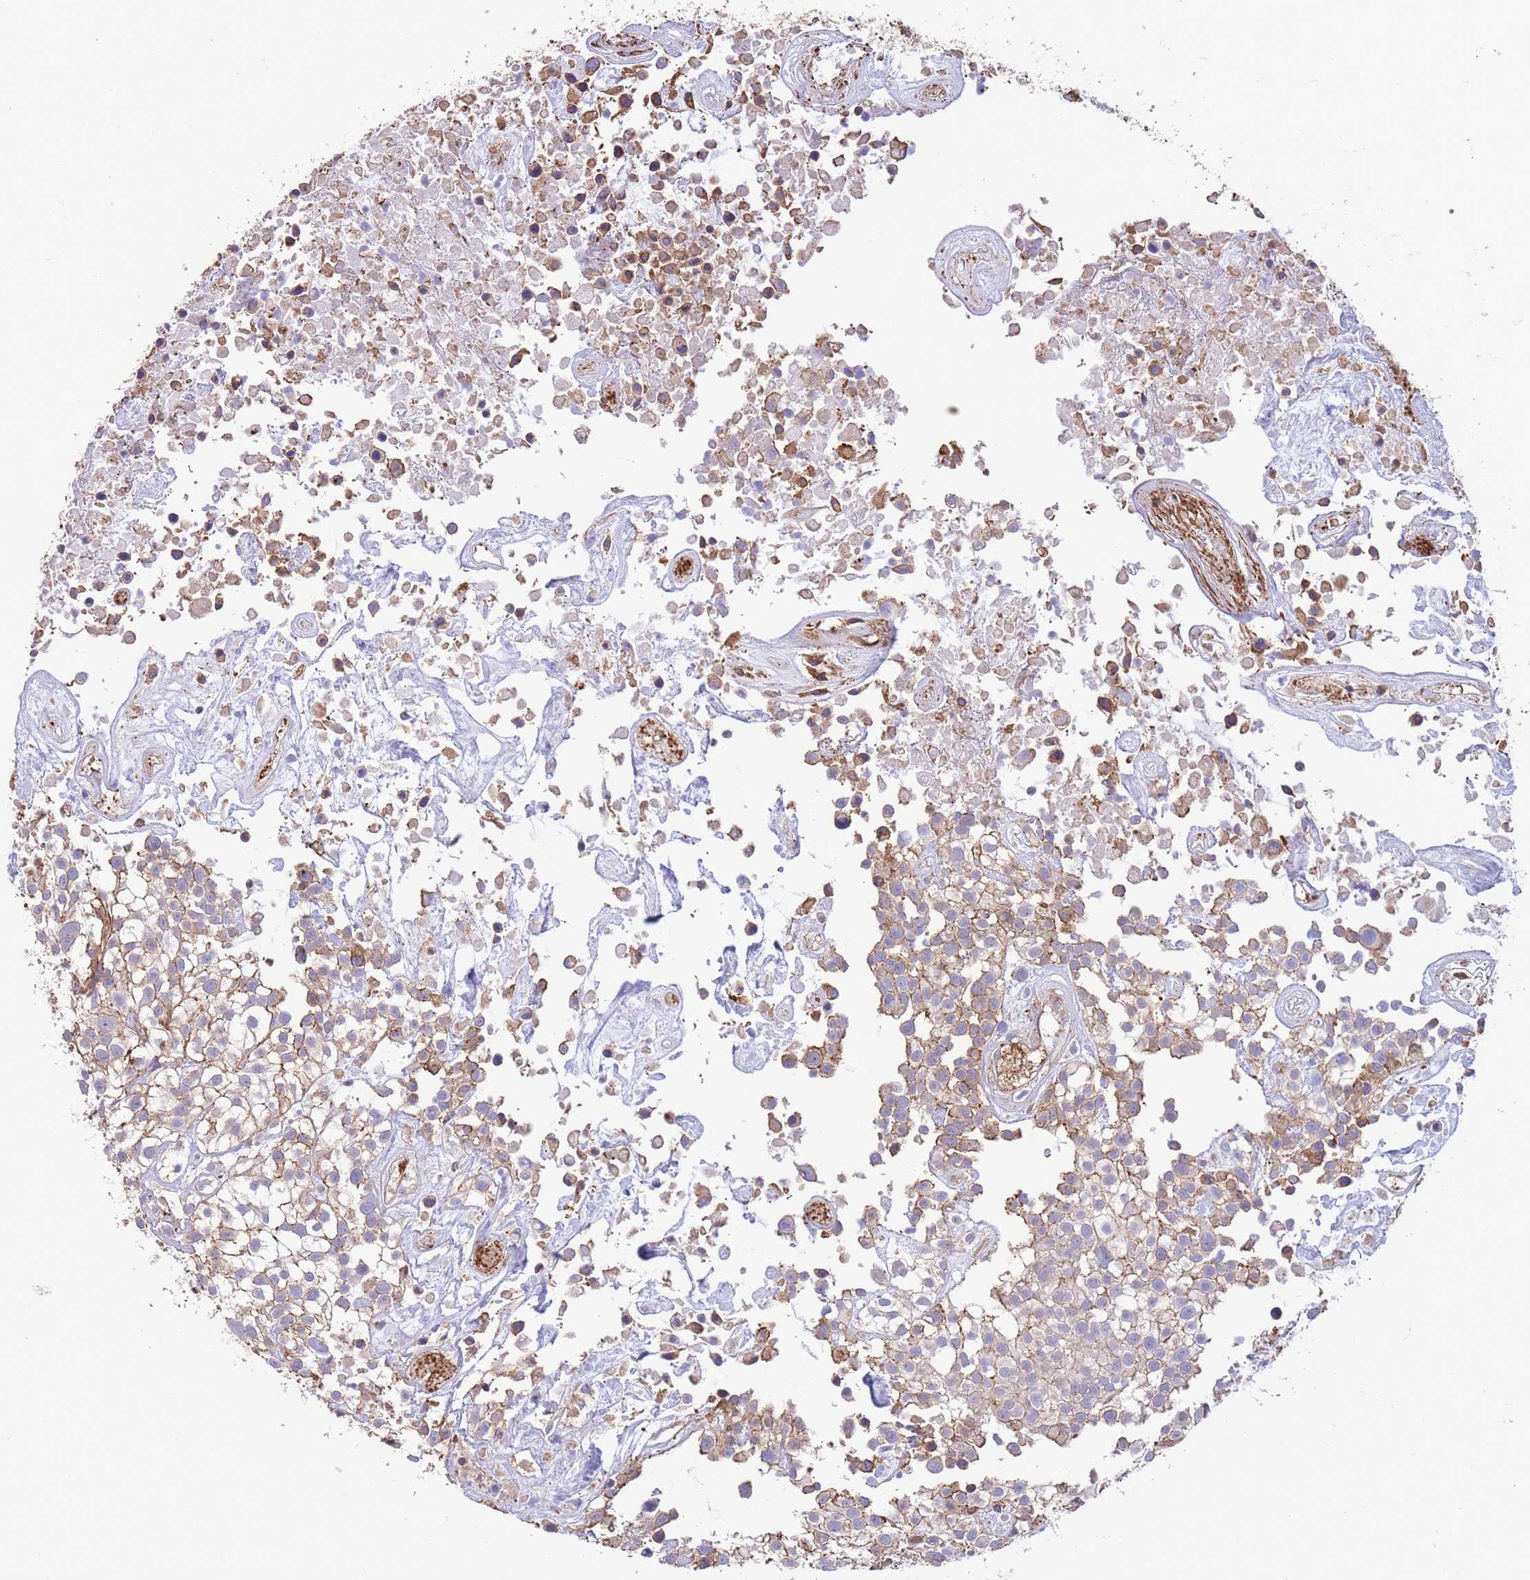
{"staining": {"intensity": "weak", "quantity": "25%-75%", "location": "cytoplasmic/membranous"}, "tissue": "urothelial cancer", "cell_type": "Tumor cells", "image_type": "cancer", "snomed": [{"axis": "morphology", "description": "Urothelial carcinoma, High grade"}, {"axis": "topography", "description": "Urinary bladder"}], "caption": "Immunohistochemistry of high-grade urothelial carcinoma exhibits low levels of weak cytoplasmic/membranous staining in about 25%-75% of tumor cells. (Brightfield microscopy of DAB IHC at high magnification).", "gene": "LRRN4CL", "patient": {"sex": "male", "age": 56}}